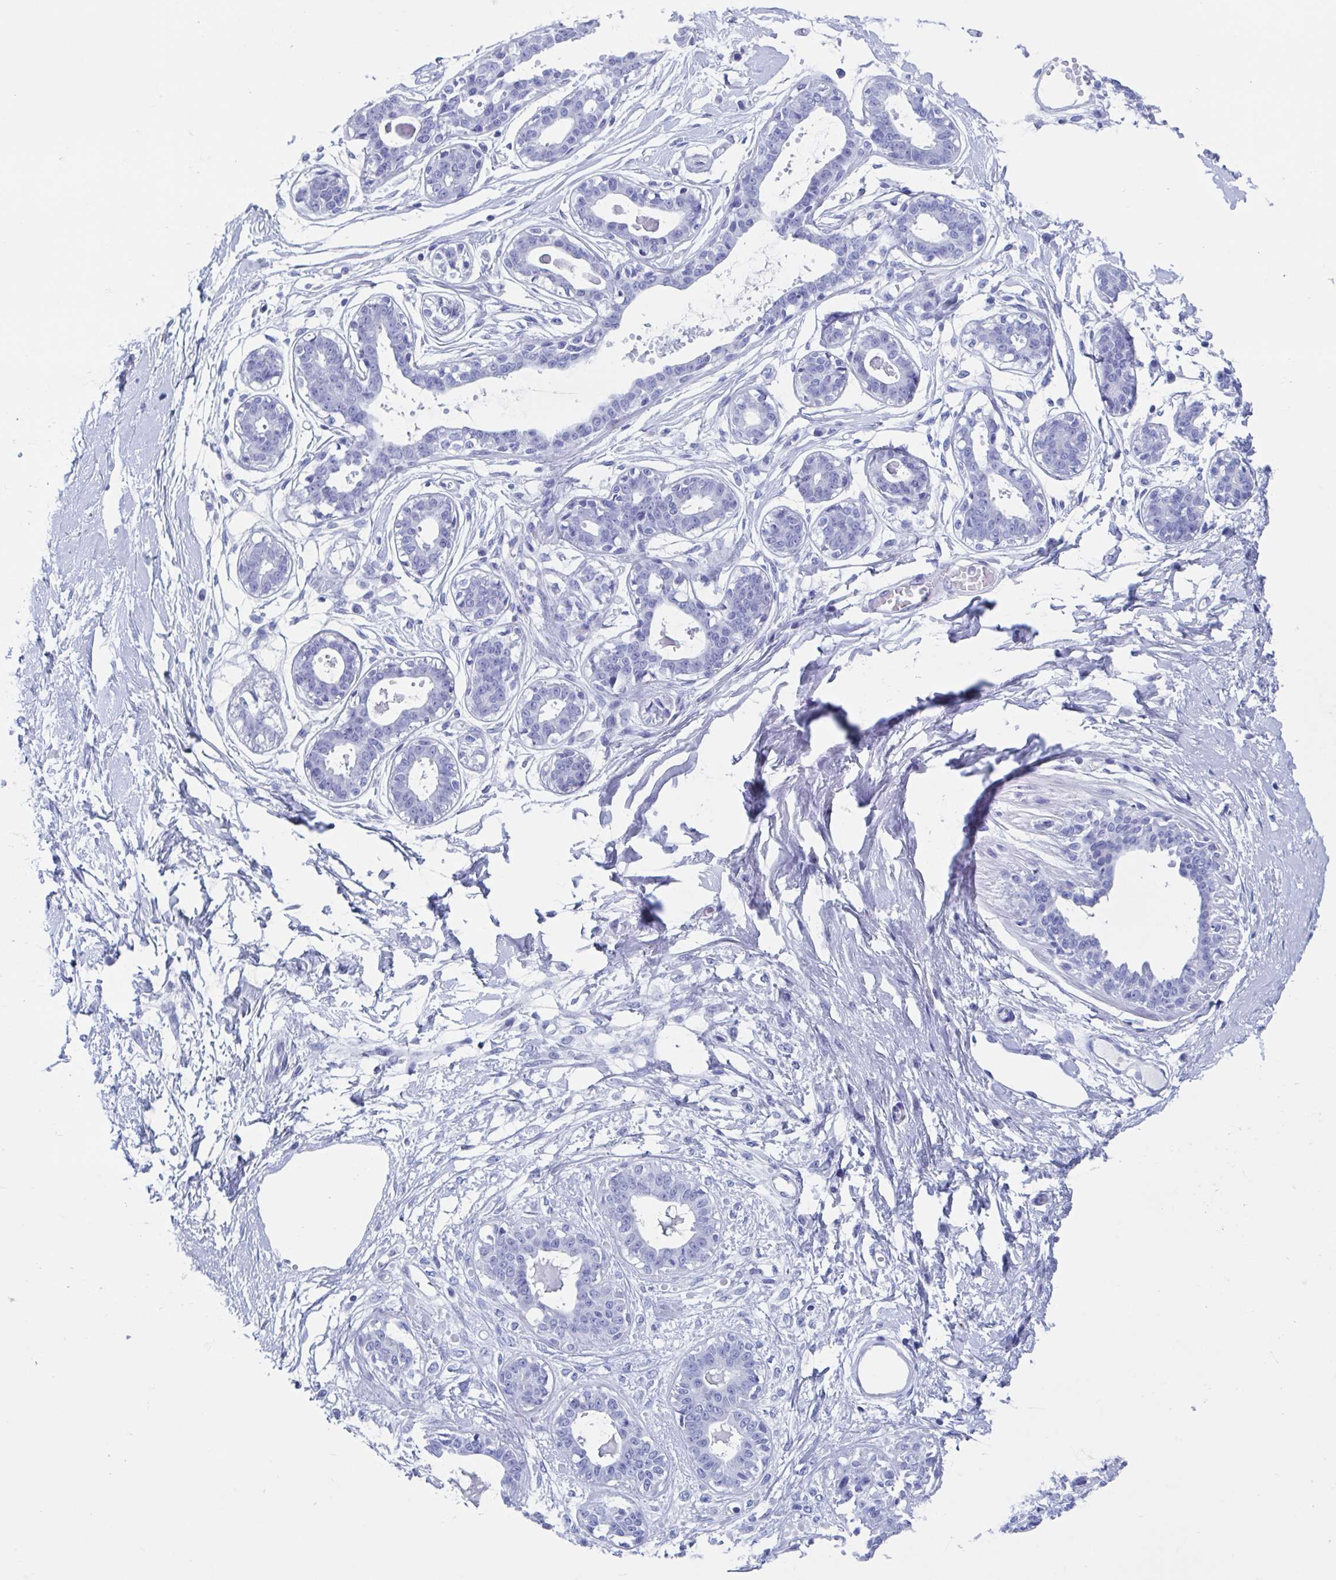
{"staining": {"intensity": "negative", "quantity": "none", "location": "none"}, "tissue": "breast", "cell_type": "Adipocytes", "image_type": "normal", "snomed": [{"axis": "morphology", "description": "Normal tissue, NOS"}, {"axis": "topography", "description": "Breast"}], "caption": "Image shows no protein expression in adipocytes of unremarkable breast.", "gene": "HDGFL1", "patient": {"sex": "female", "age": 45}}